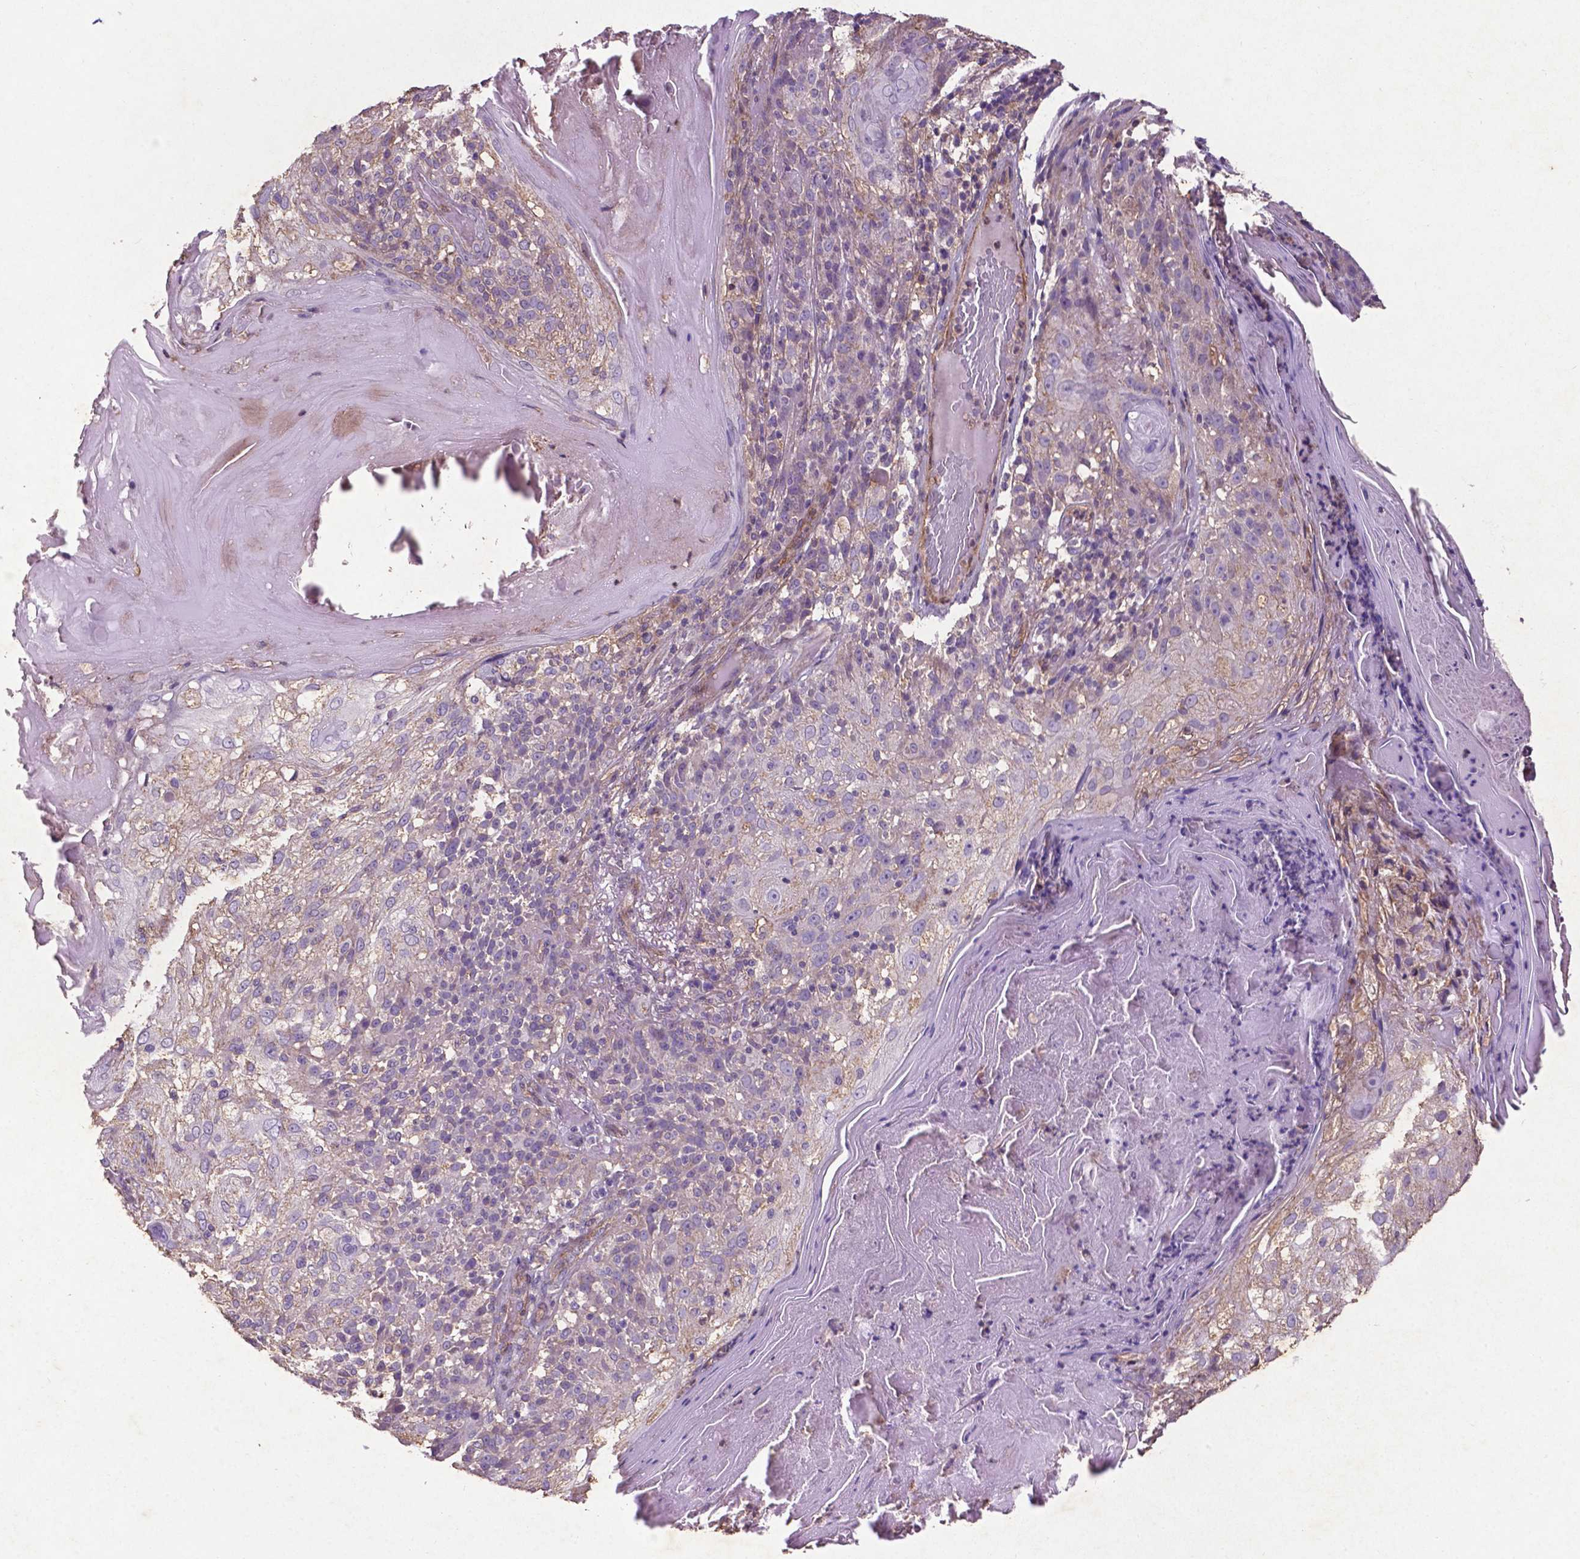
{"staining": {"intensity": "negative", "quantity": "none", "location": "none"}, "tissue": "skin cancer", "cell_type": "Tumor cells", "image_type": "cancer", "snomed": [{"axis": "morphology", "description": "Normal tissue, NOS"}, {"axis": "morphology", "description": "Squamous cell carcinoma, NOS"}, {"axis": "topography", "description": "Skin"}], "caption": "Immunohistochemistry micrograph of neoplastic tissue: skin cancer stained with DAB demonstrates no significant protein positivity in tumor cells. (DAB immunohistochemistry (IHC), high magnification).", "gene": "RRAS", "patient": {"sex": "female", "age": 83}}